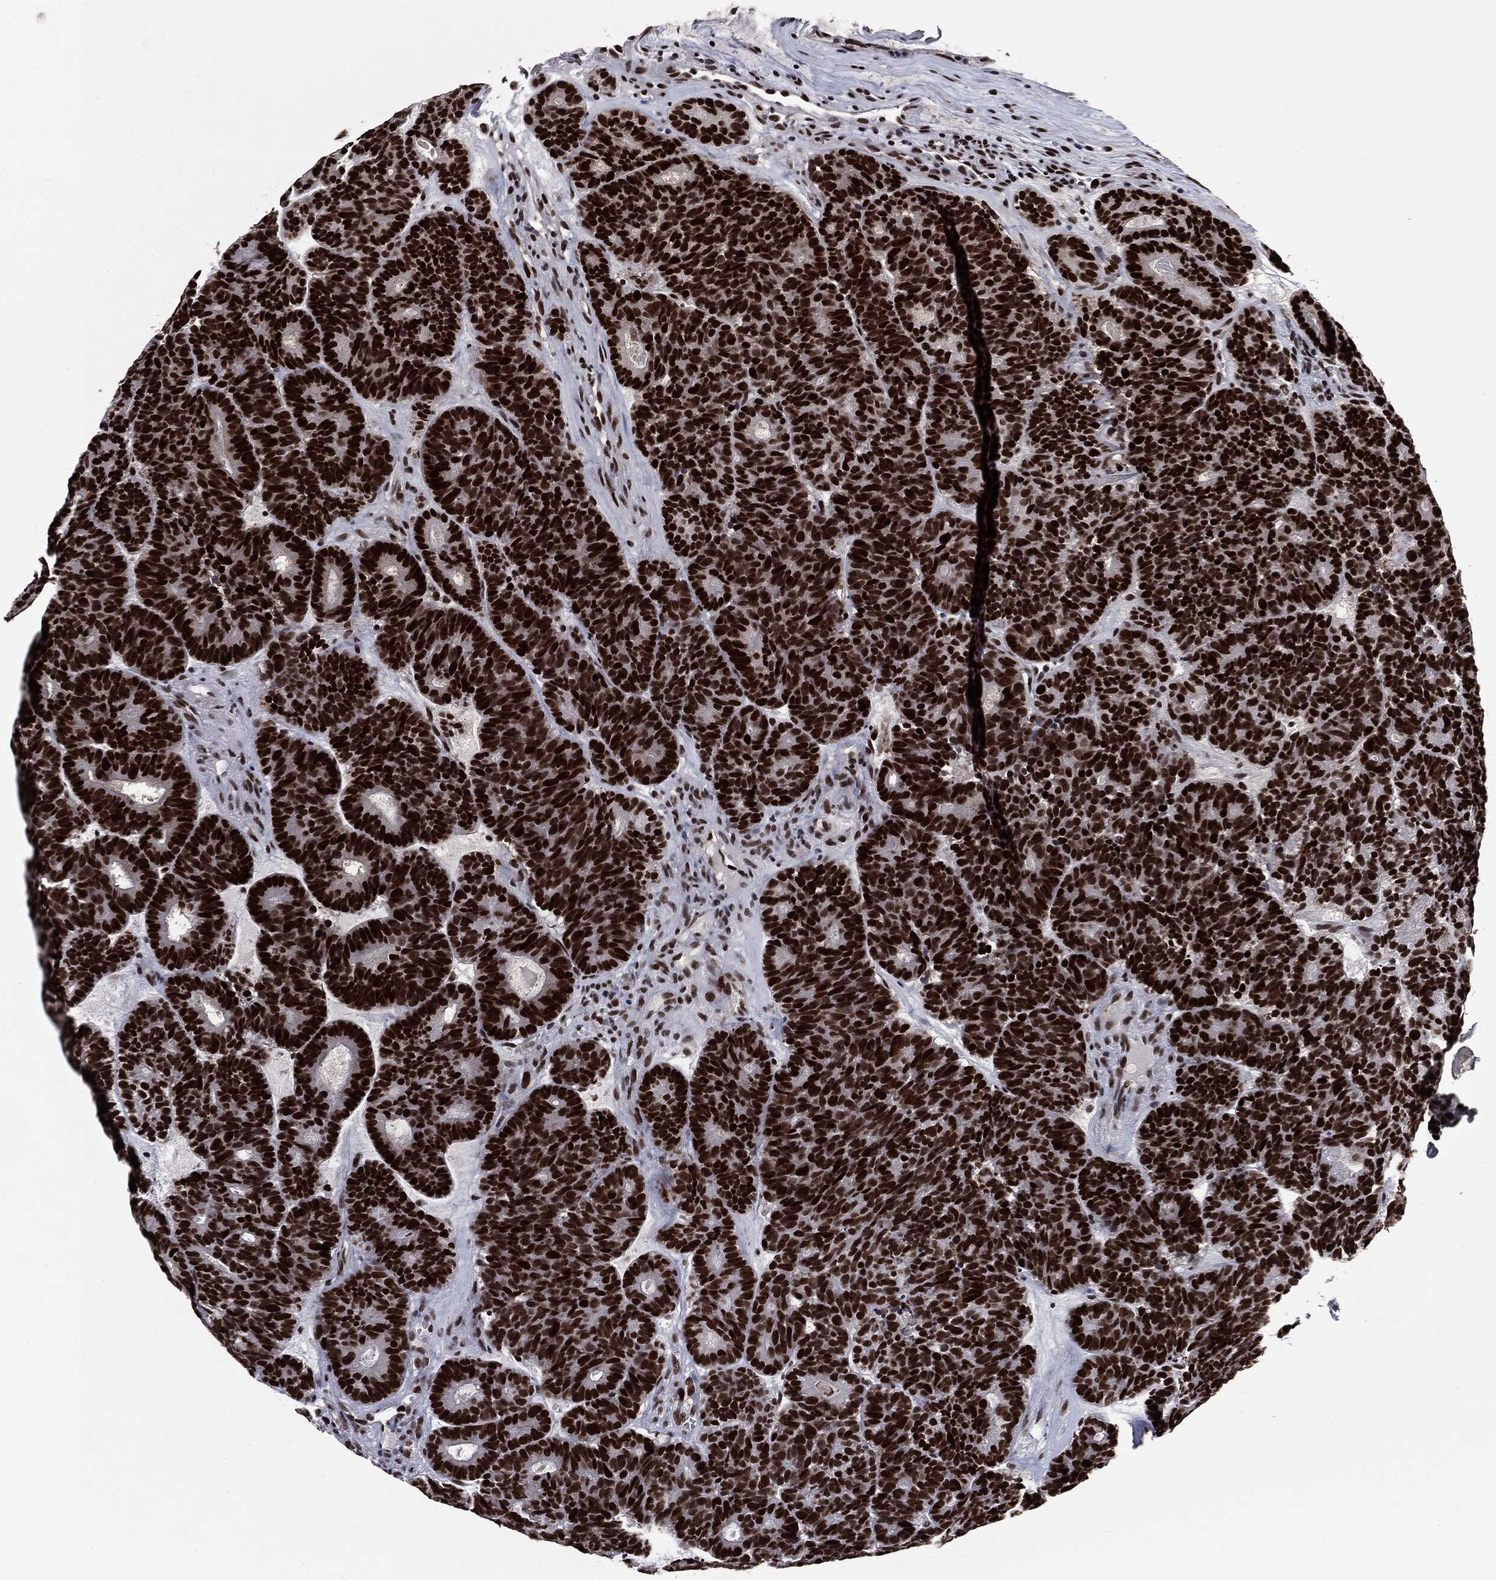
{"staining": {"intensity": "strong", "quantity": ">75%", "location": "nuclear"}, "tissue": "head and neck cancer", "cell_type": "Tumor cells", "image_type": "cancer", "snomed": [{"axis": "morphology", "description": "Adenocarcinoma, NOS"}, {"axis": "topography", "description": "Head-Neck"}], "caption": "Human head and neck adenocarcinoma stained with a brown dye exhibits strong nuclear positive positivity in about >75% of tumor cells.", "gene": "MSH2", "patient": {"sex": "female", "age": 81}}